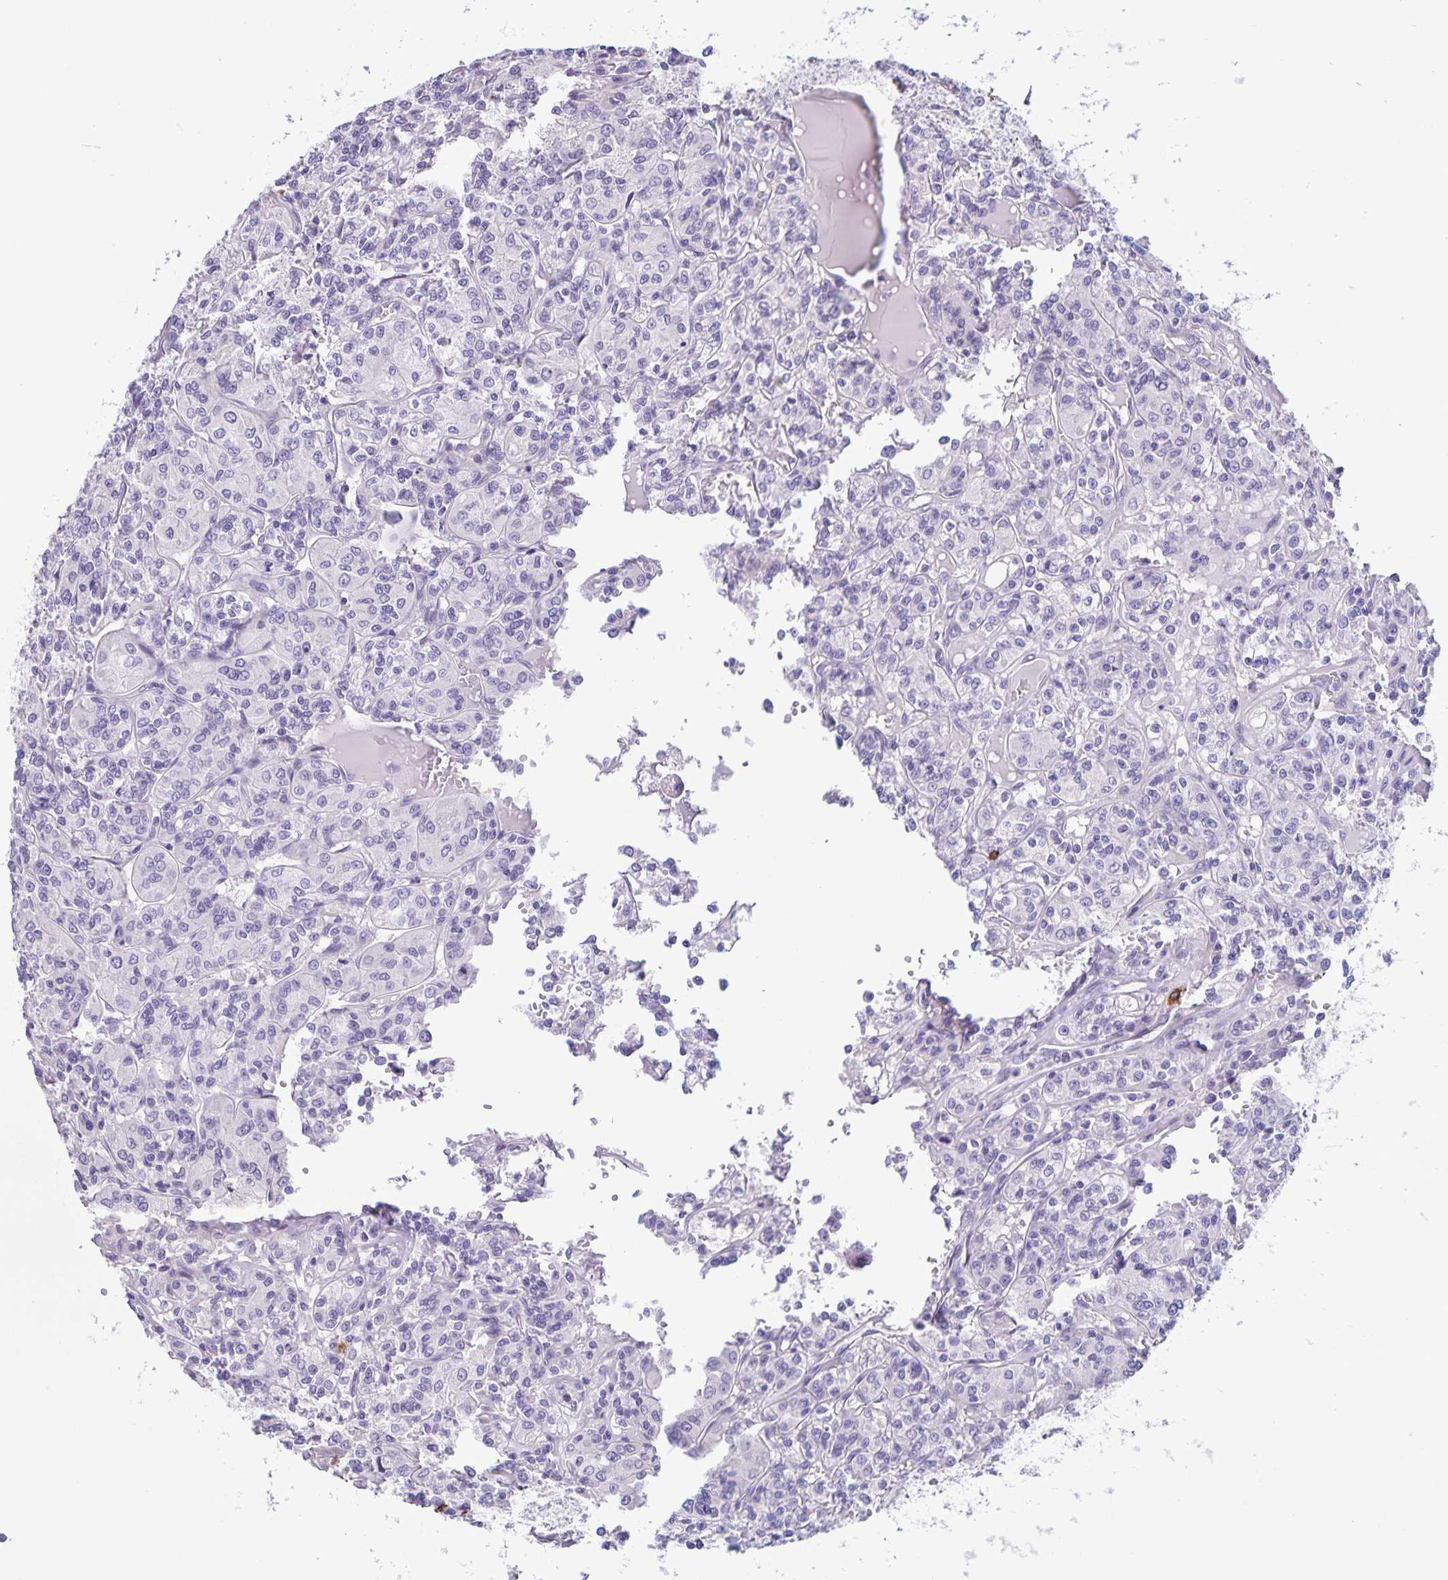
{"staining": {"intensity": "negative", "quantity": "none", "location": "none"}, "tissue": "renal cancer", "cell_type": "Tumor cells", "image_type": "cancer", "snomed": [{"axis": "morphology", "description": "Adenocarcinoma, NOS"}, {"axis": "topography", "description": "Kidney"}], "caption": "This is an immunohistochemistry histopathology image of human renal cancer. There is no expression in tumor cells.", "gene": "IBTK", "patient": {"sex": "male", "age": 36}}